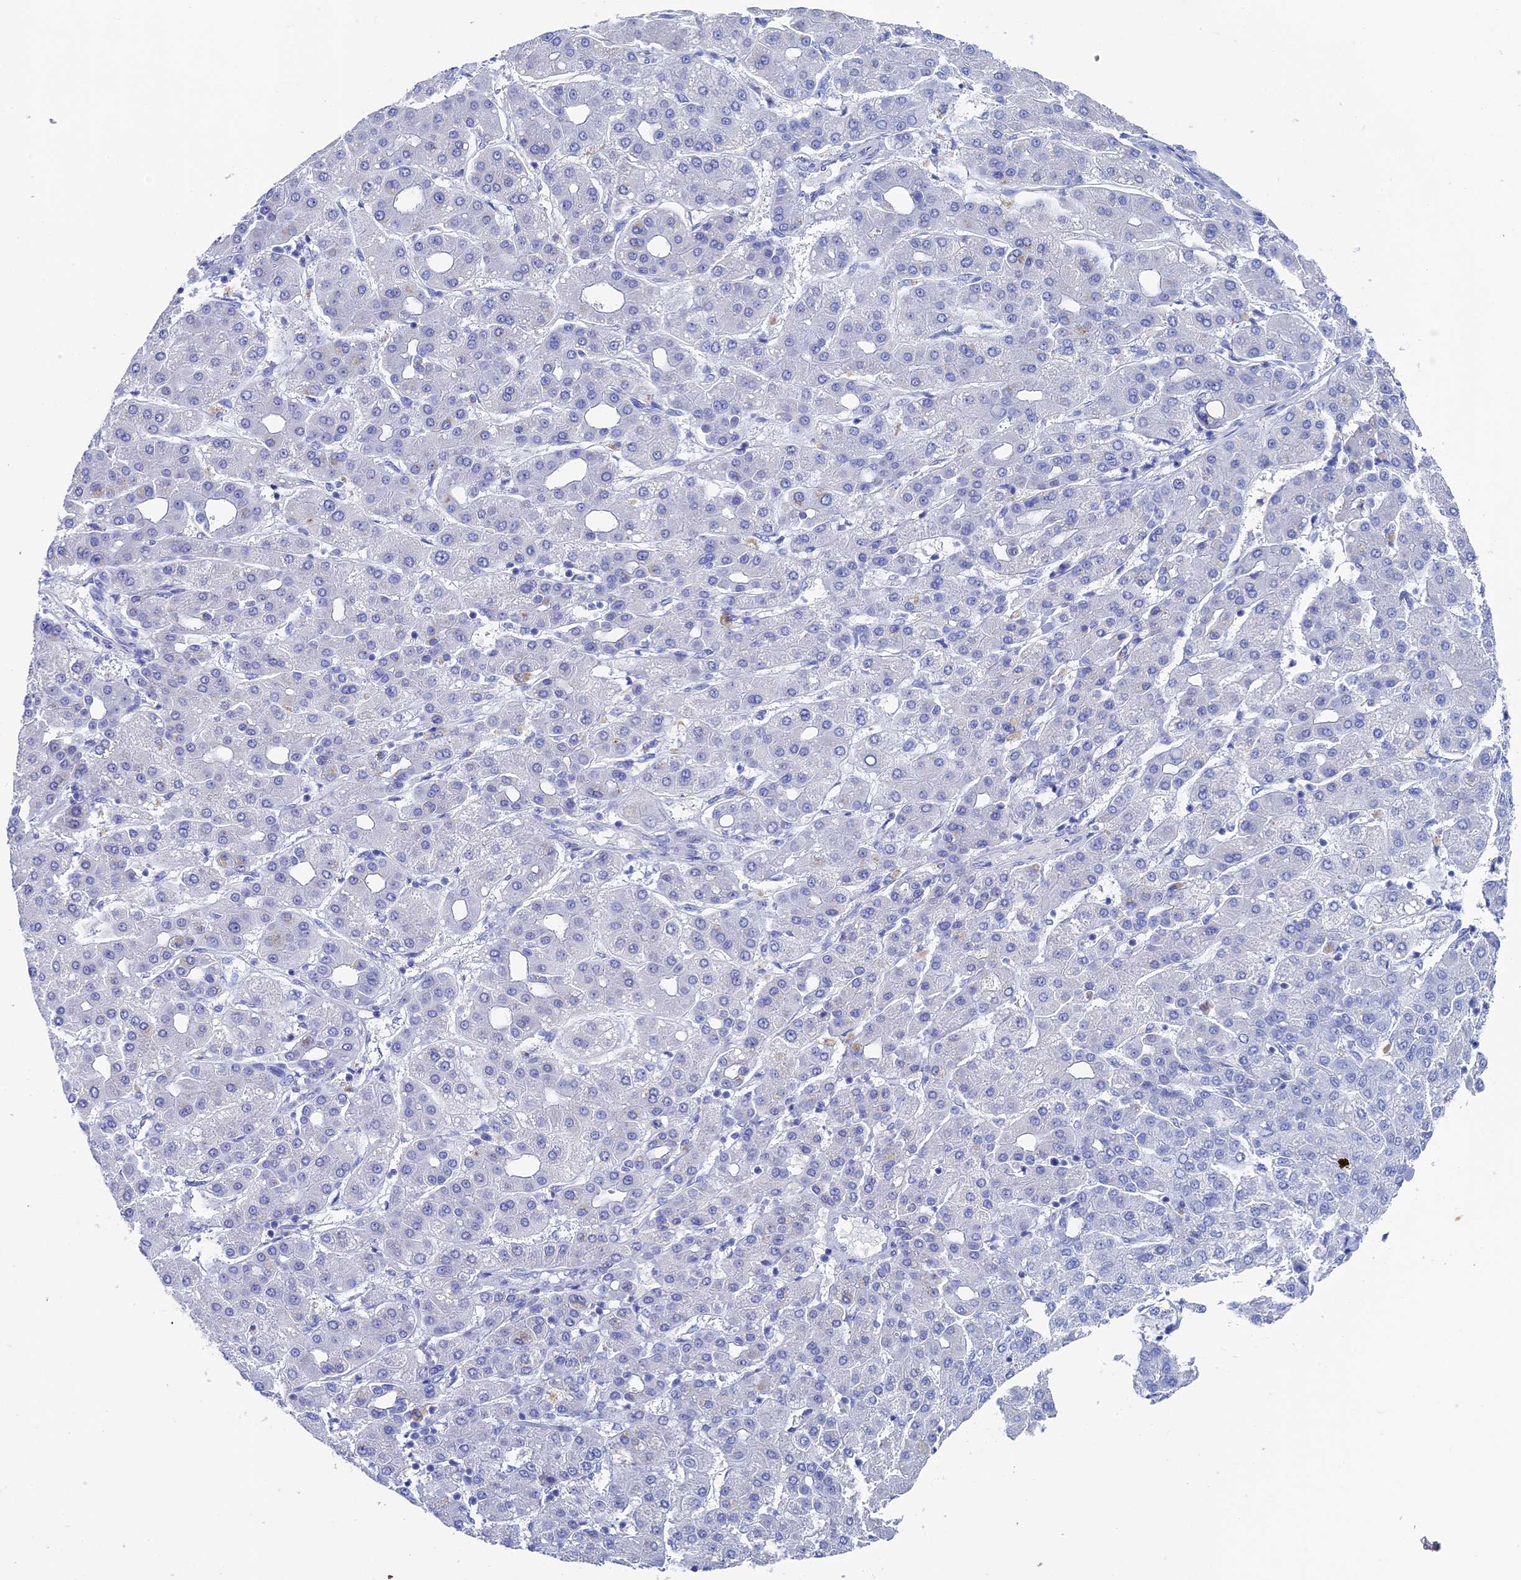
{"staining": {"intensity": "negative", "quantity": "none", "location": "none"}, "tissue": "liver cancer", "cell_type": "Tumor cells", "image_type": "cancer", "snomed": [{"axis": "morphology", "description": "Carcinoma, Hepatocellular, NOS"}, {"axis": "topography", "description": "Liver"}], "caption": "The image reveals no significant staining in tumor cells of liver hepatocellular carcinoma.", "gene": "UNC119", "patient": {"sex": "male", "age": 65}}